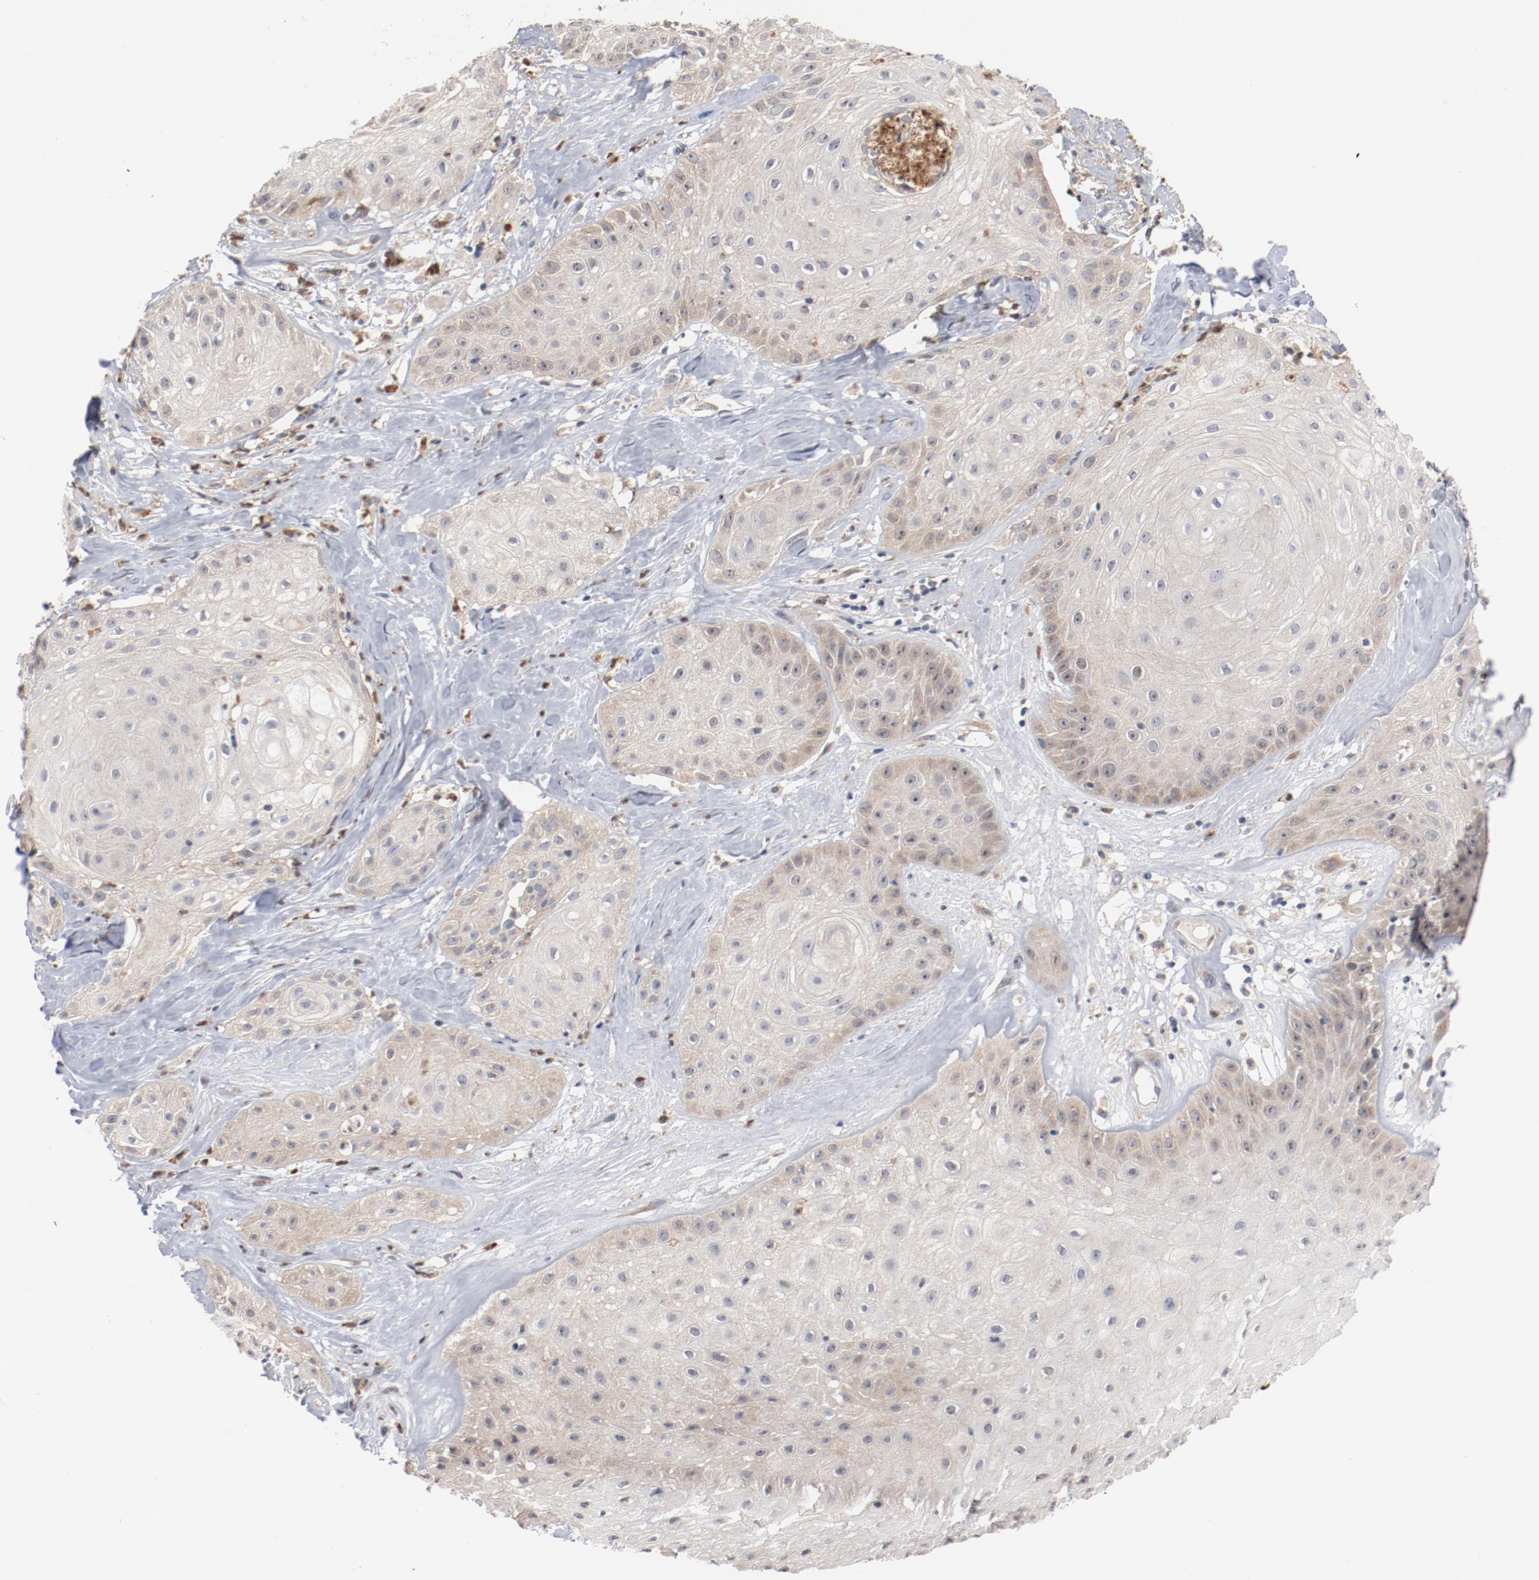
{"staining": {"intensity": "weak", "quantity": ">75%", "location": "cytoplasmic/membranous"}, "tissue": "skin cancer", "cell_type": "Tumor cells", "image_type": "cancer", "snomed": [{"axis": "morphology", "description": "Squamous cell carcinoma, NOS"}, {"axis": "topography", "description": "Skin"}], "caption": "Skin squamous cell carcinoma stained with a brown dye shows weak cytoplasmic/membranous positive positivity in approximately >75% of tumor cells.", "gene": "RNASE11", "patient": {"sex": "male", "age": 65}}